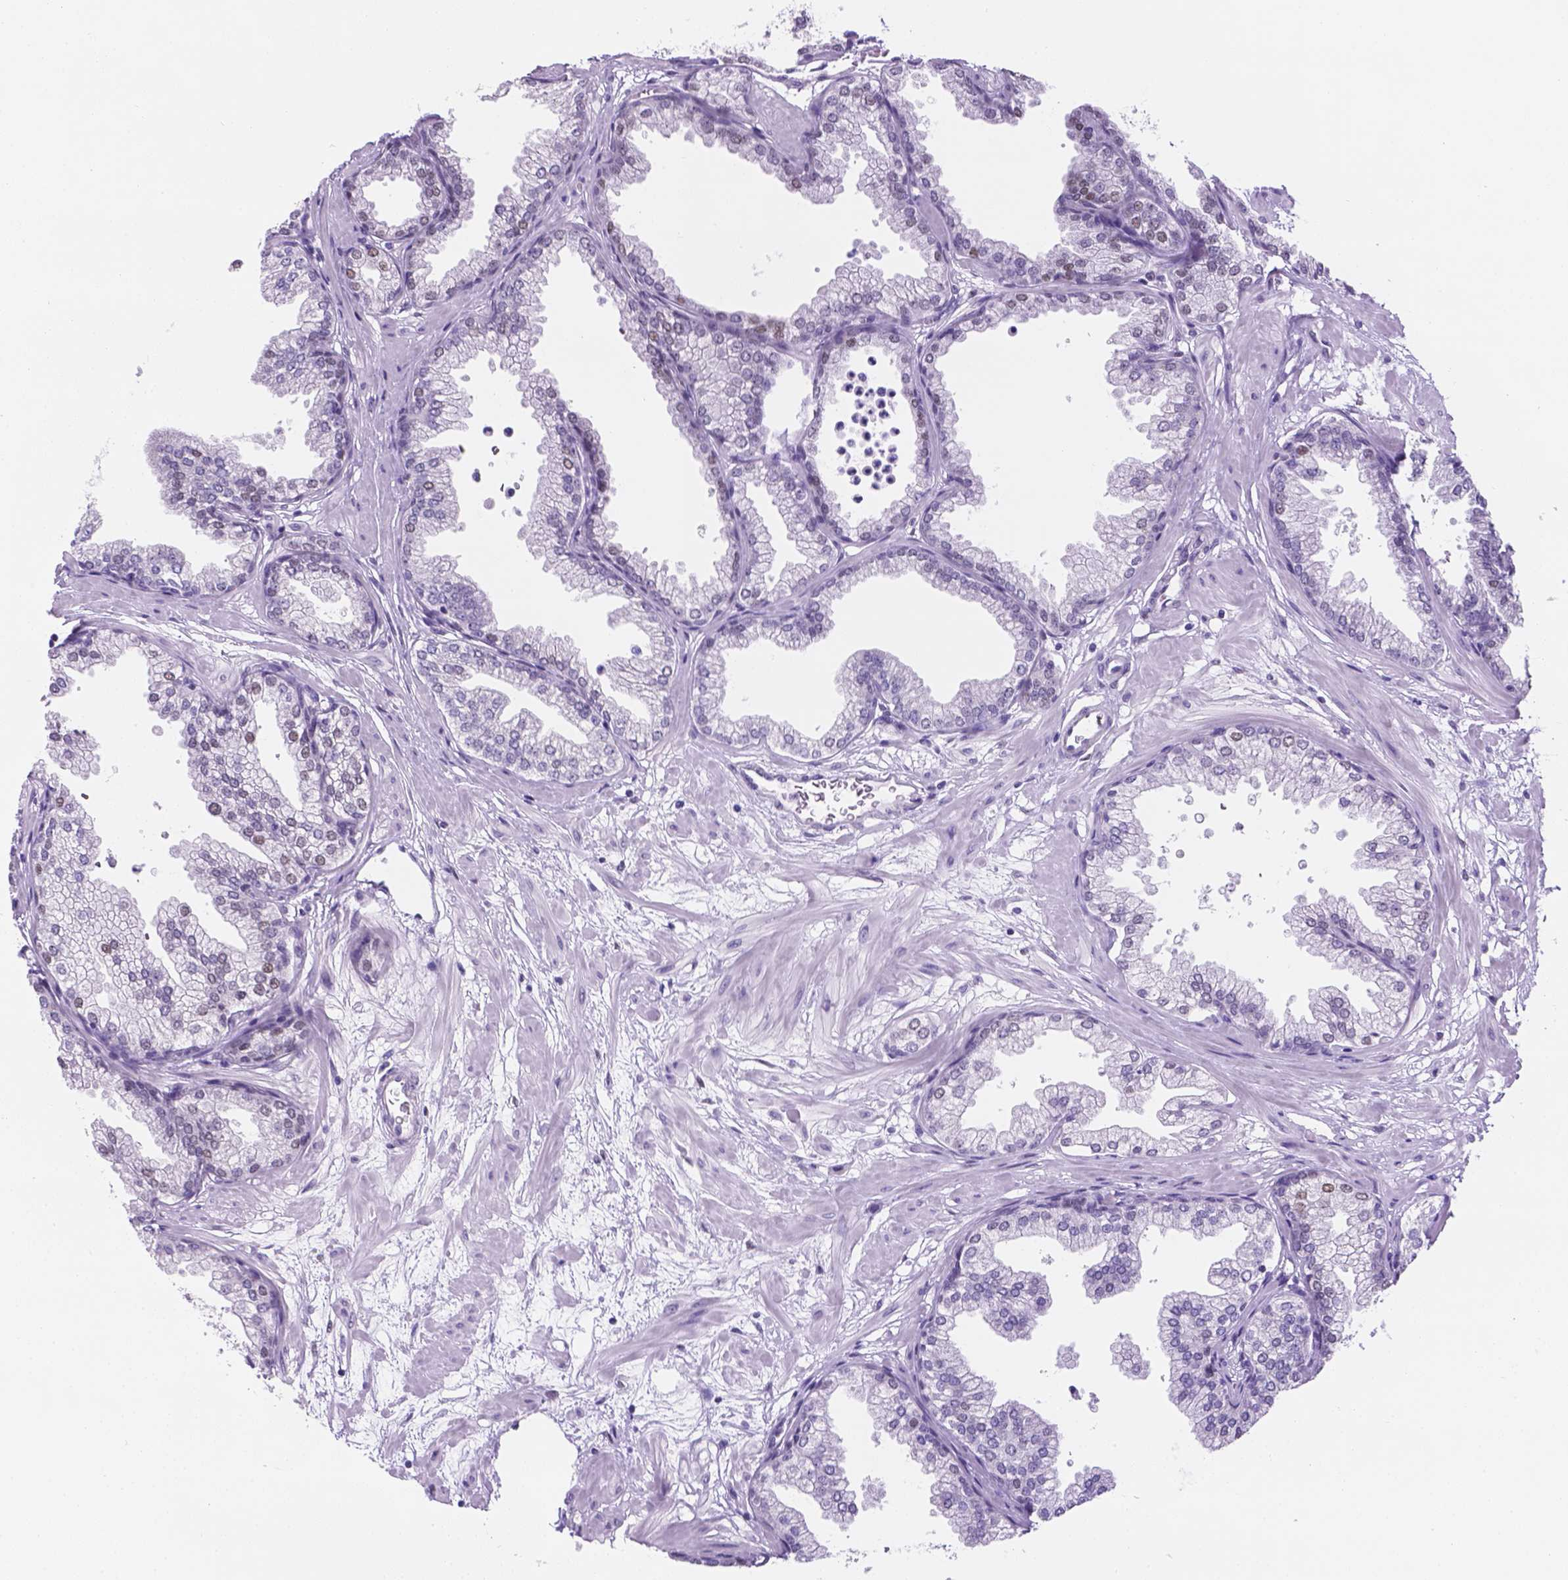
{"staining": {"intensity": "weak", "quantity": "<25%", "location": "nuclear"}, "tissue": "prostate", "cell_type": "Glandular cells", "image_type": "normal", "snomed": [{"axis": "morphology", "description": "Normal tissue, NOS"}, {"axis": "topography", "description": "Prostate"}], "caption": "DAB (3,3'-diaminobenzidine) immunohistochemical staining of benign prostate reveals no significant expression in glandular cells.", "gene": "TMEM210", "patient": {"sex": "male", "age": 37}}